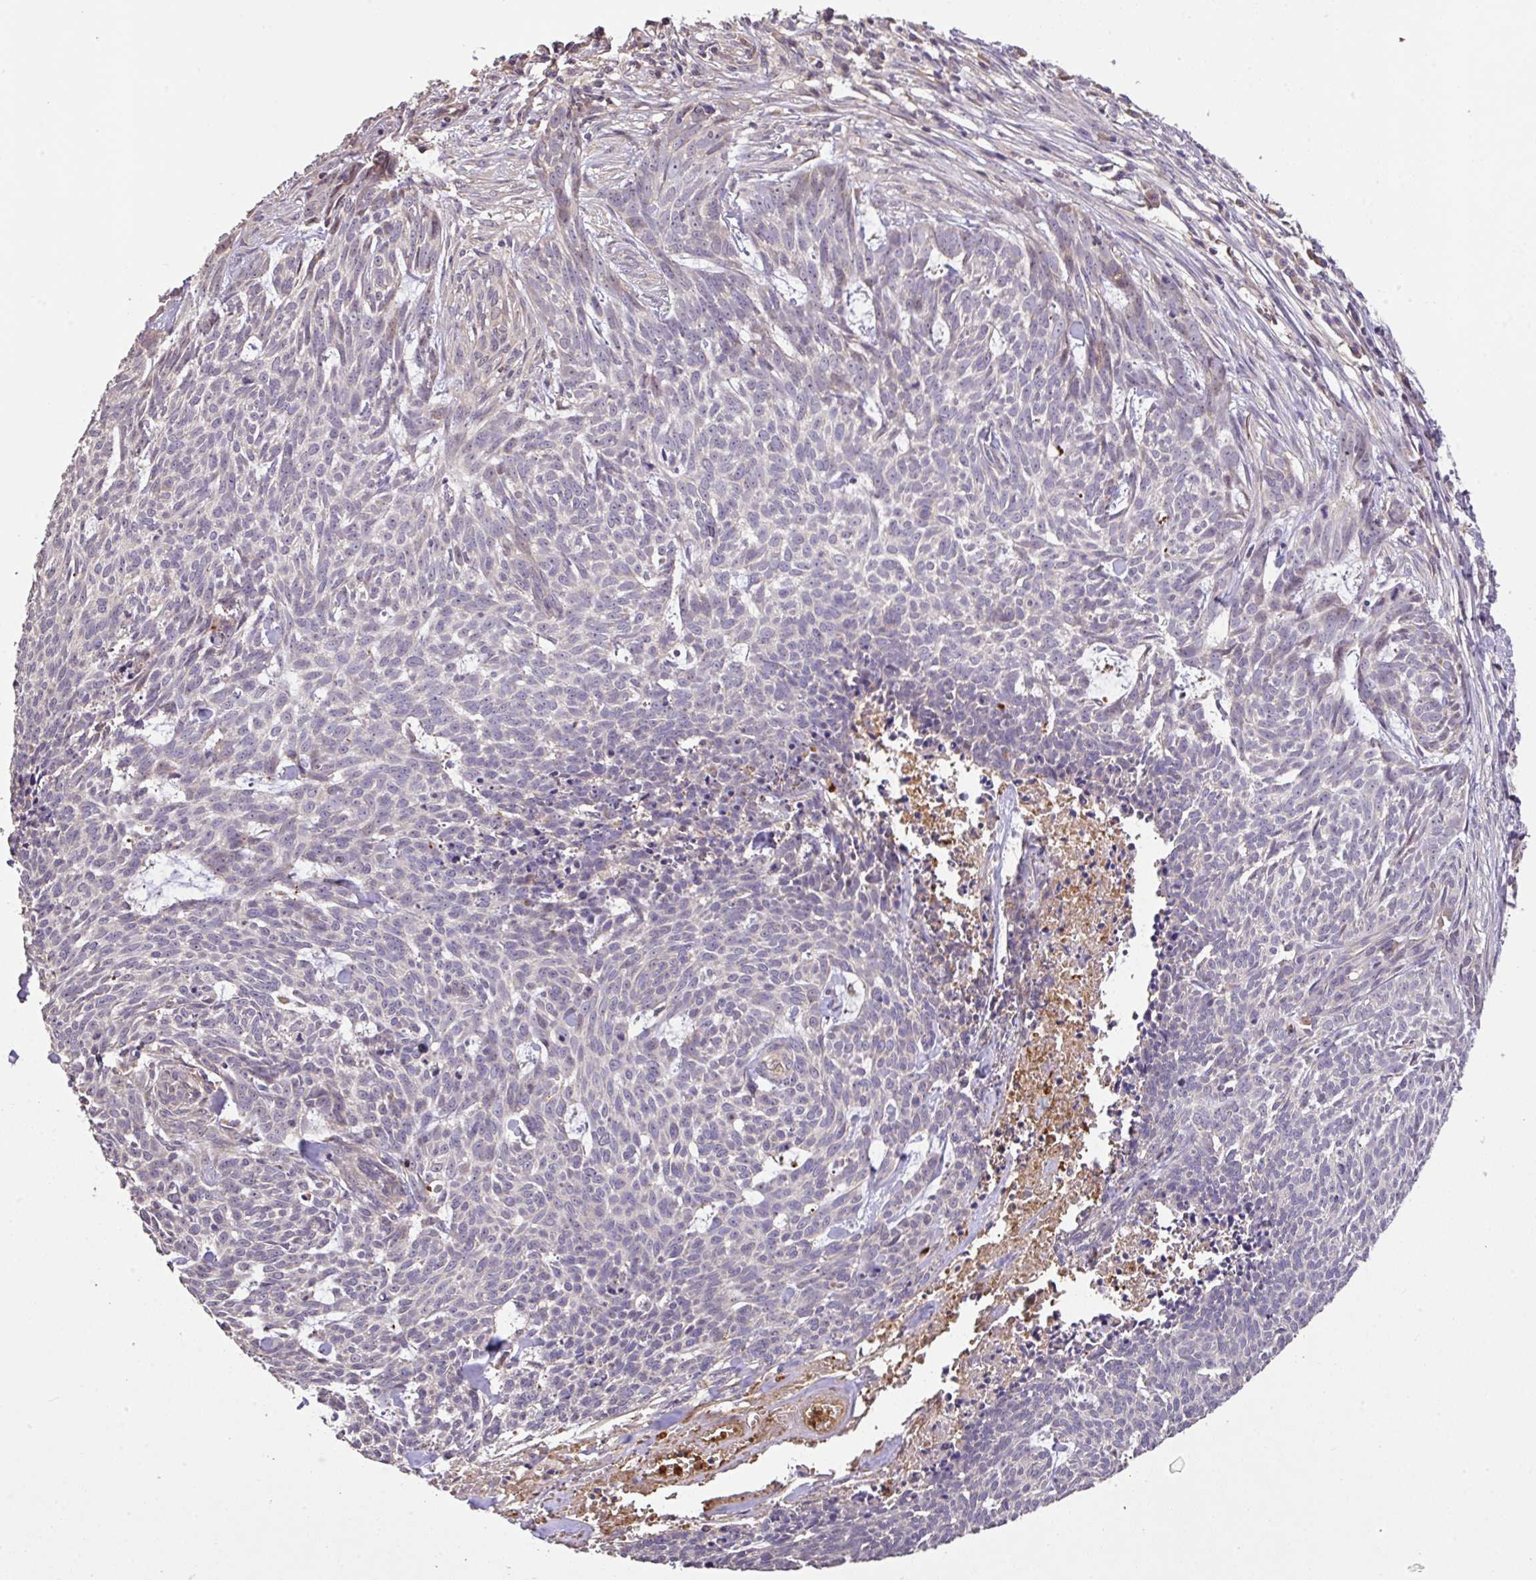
{"staining": {"intensity": "negative", "quantity": "none", "location": "none"}, "tissue": "skin cancer", "cell_type": "Tumor cells", "image_type": "cancer", "snomed": [{"axis": "morphology", "description": "Basal cell carcinoma"}, {"axis": "topography", "description": "Skin"}], "caption": "The micrograph demonstrates no staining of tumor cells in skin cancer.", "gene": "C1QTNF9B", "patient": {"sex": "female", "age": 93}}